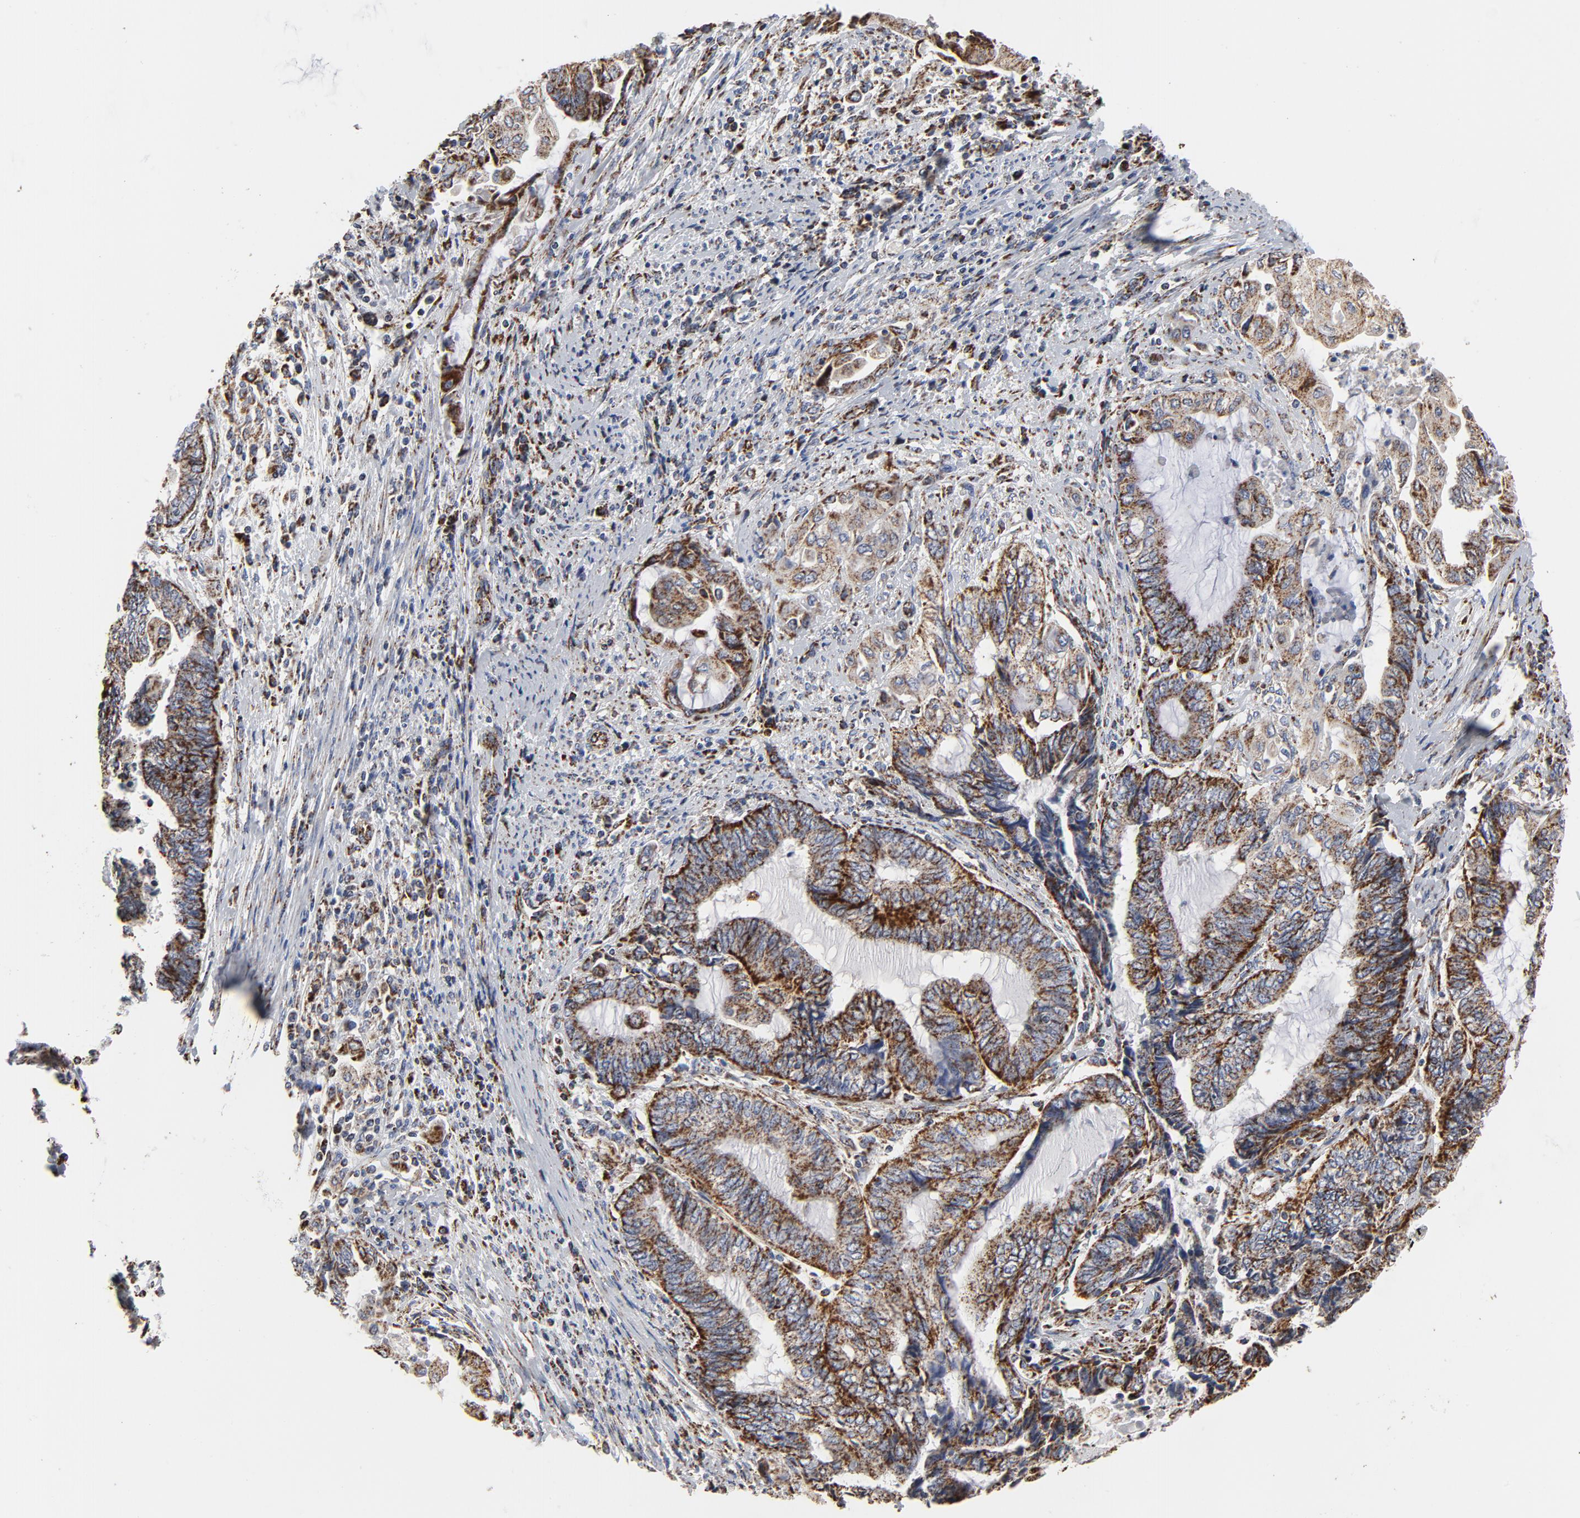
{"staining": {"intensity": "moderate", "quantity": ">75%", "location": "cytoplasmic/membranous"}, "tissue": "endometrial cancer", "cell_type": "Tumor cells", "image_type": "cancer", "snomed": [{"axis": "morphology", "description": "Adenocarcinoma, NOS"}, {"axis": "topography", "description": "Uterus"}, {"axis": "topography", "description": "Endometrium"}], "caption": "Brown immunohistochemical staining in endometrial adenocarcinoma reveals moderate cytoplasmic/membranous positivity in approximately >75% of tumor cells.", "gene": "NDUFV2", "patient": {"sex": "female", "age": 70}}